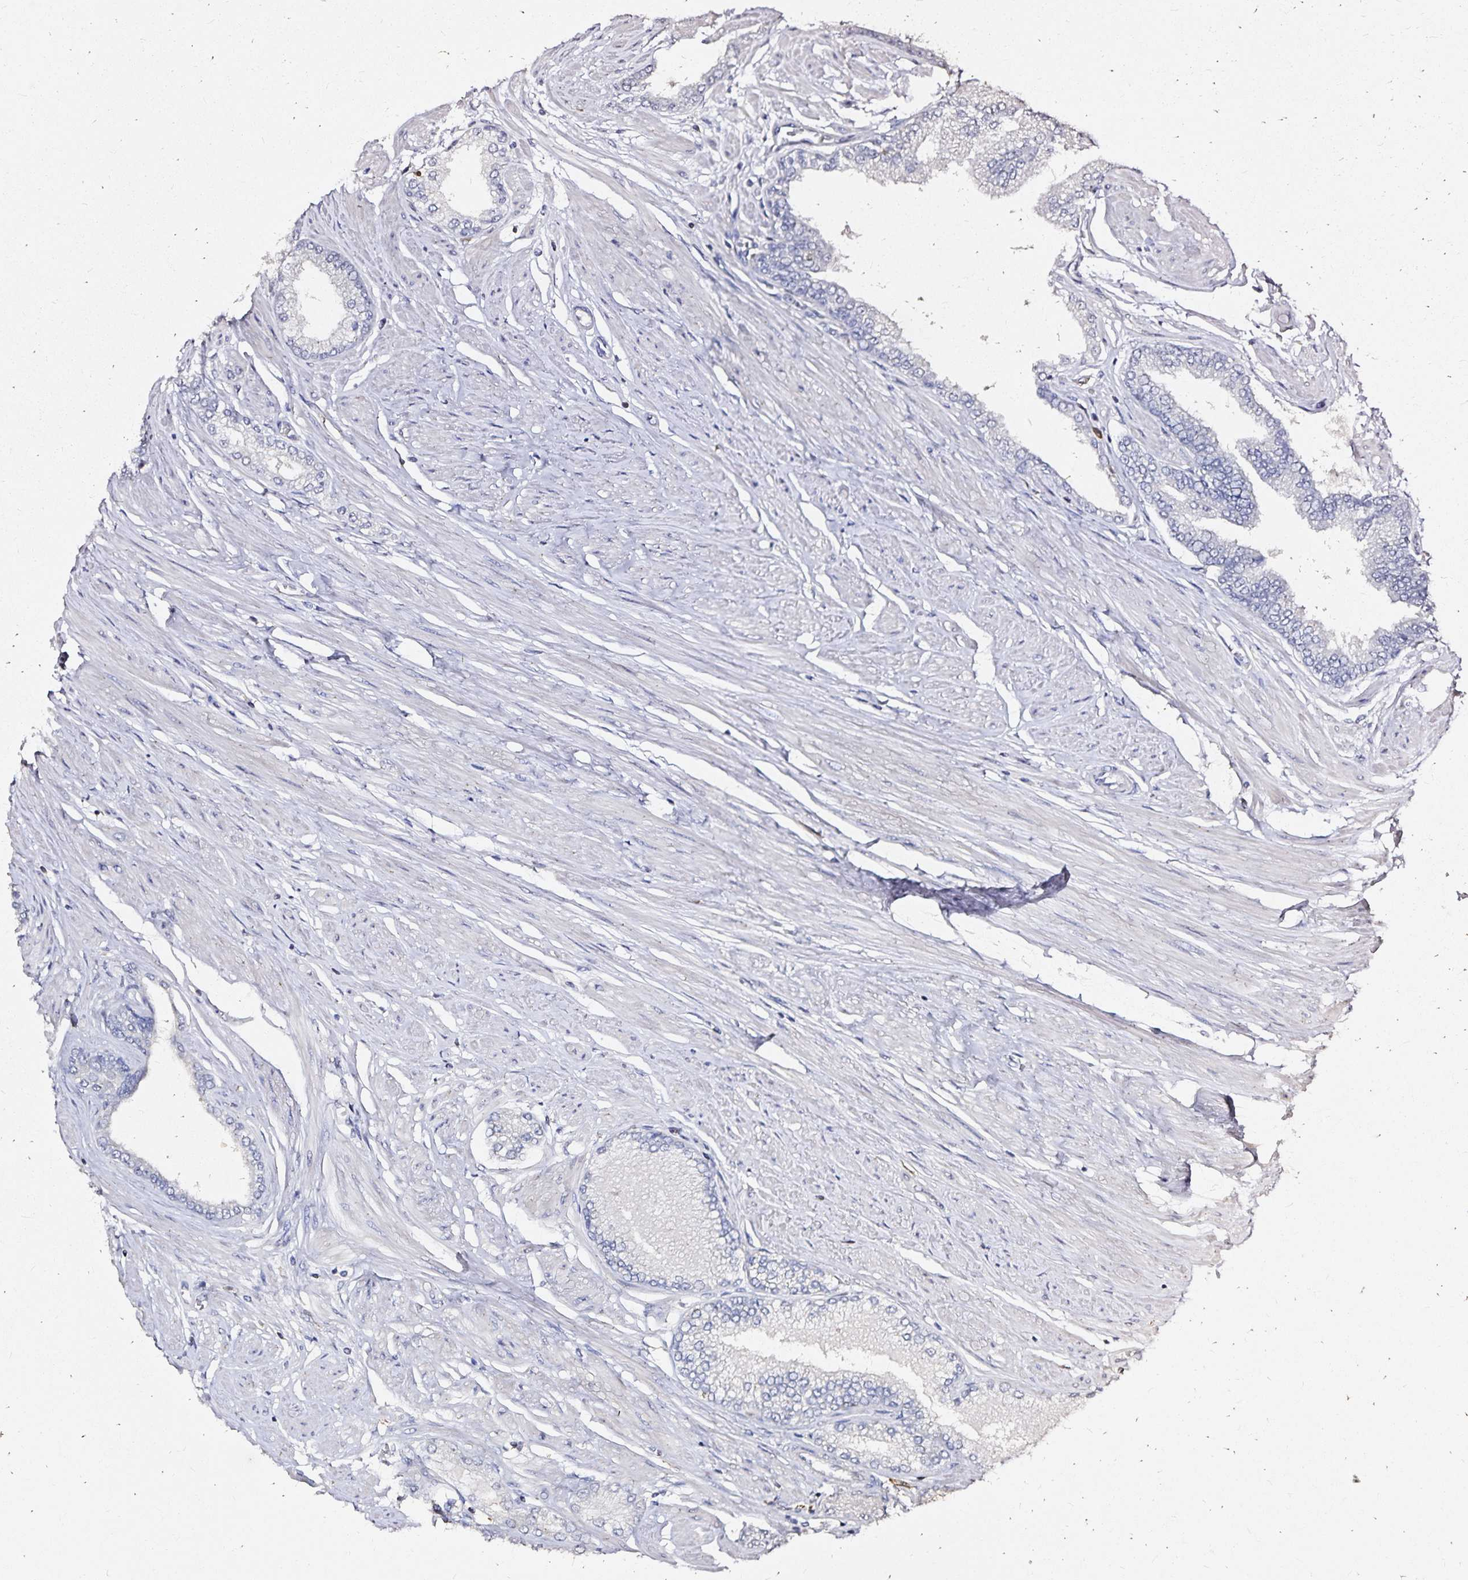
{"staining": {"intensity": "negative", "quantity": "none", "location": "none"}, "tissue": "prostate cancer", "cell_type": "Tumor cells", "image_type": "cancer", "snomed": [{"axis": "morphology", "description": "Adenocarcinoma, Low grade"}, {"axis": "topography", "description": "Prostate"}], "caption": "DAB immunohistochemical staining of prostate cancer (adenocarcinoma (low-grade)) exhibits no significant positivity in tumor cells.", "gene": "SLC5A1", "patient": {"sex": "male", "age": 55}}